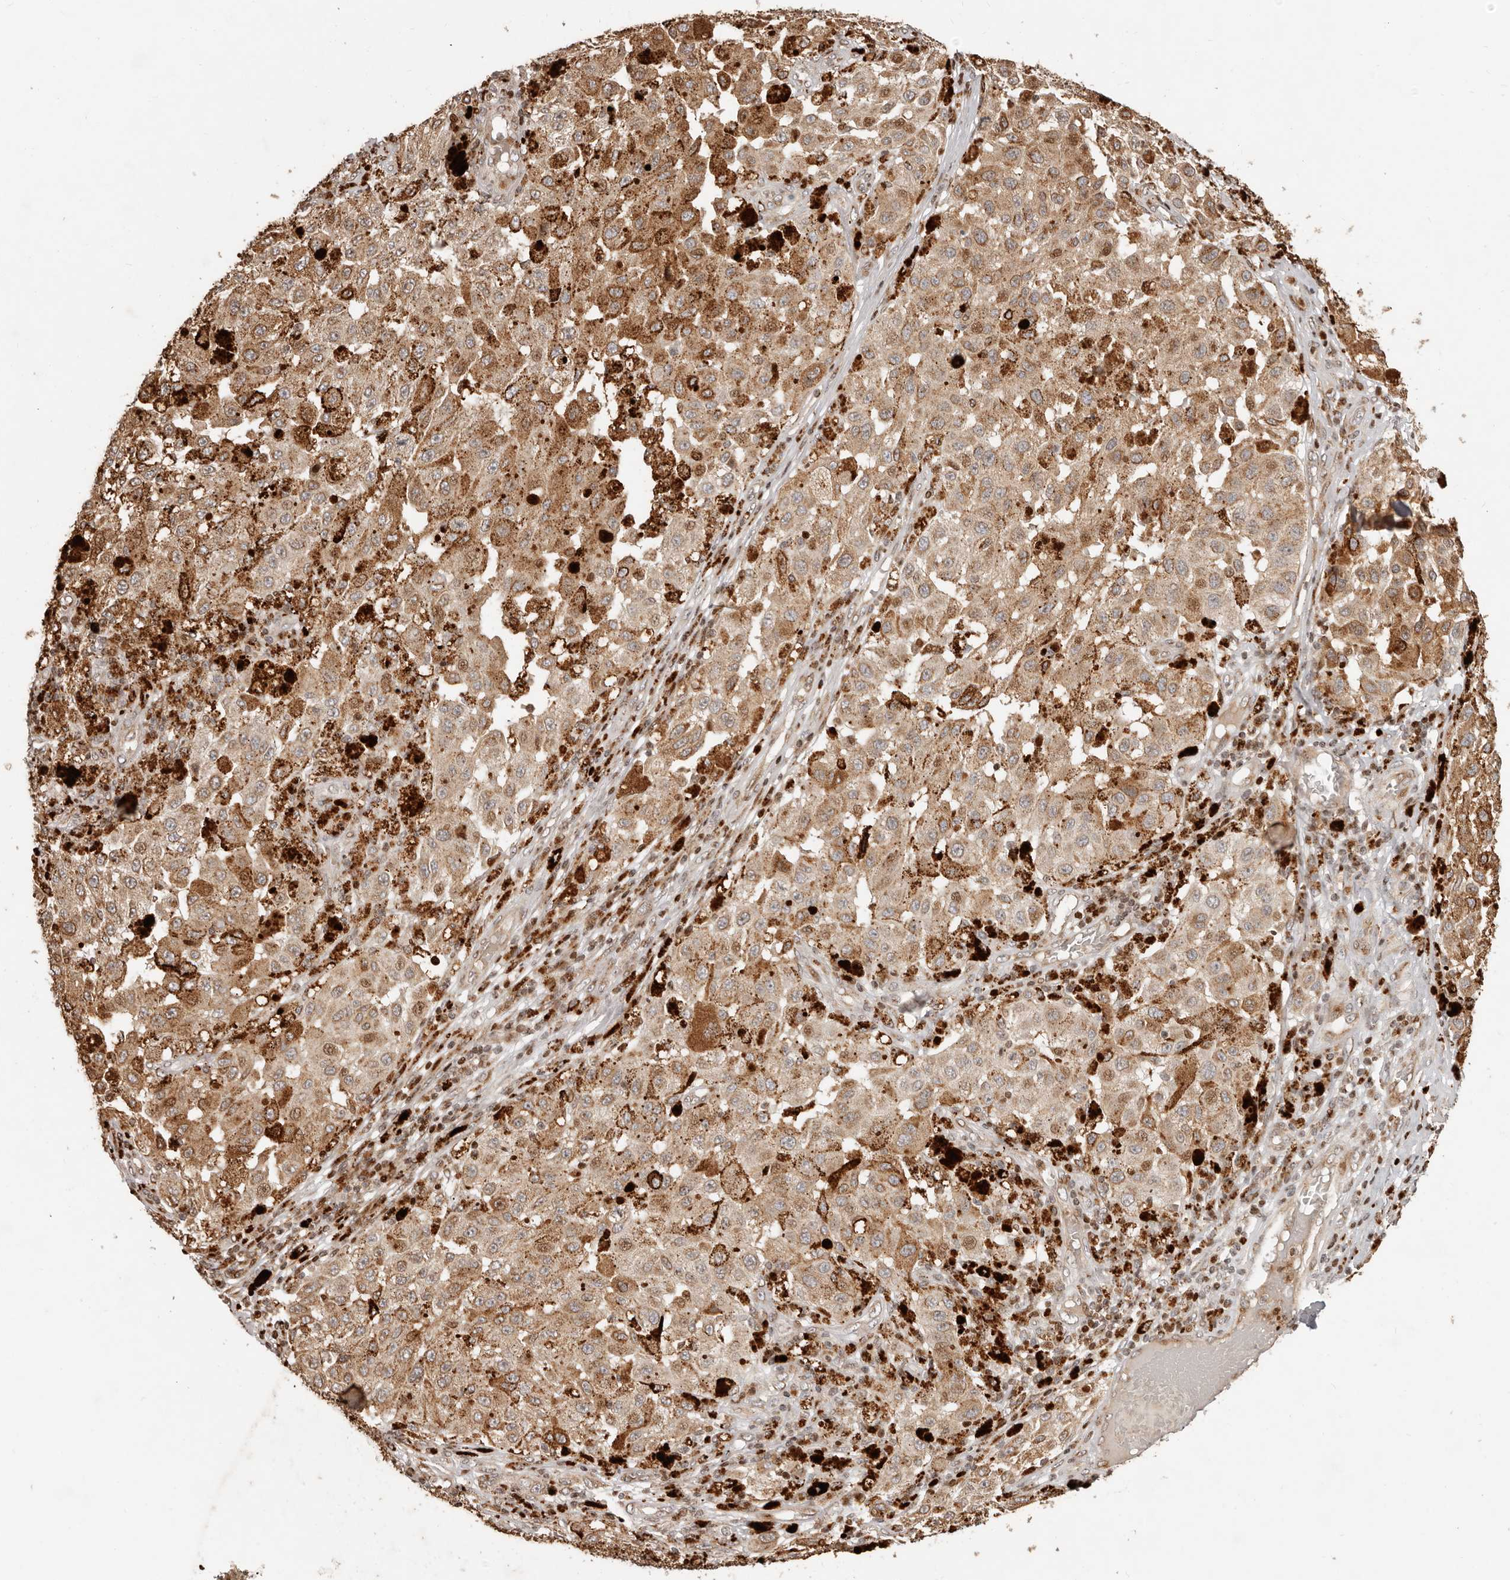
{"staining": {"intensity": "moderate", "quantity": ">75%", "location": "cytoplasmic/membranous"}, "tissue": "melanoma", "cell_type": "Tumor cells", "image_type": "cancer", "snomed": [{"axis": "morphology", "description": "Malignant melanoma, NOS"}, {"axis": "topography", "description": "Skin"}], "caption": "A brown stain highlights moderate cytoplasmic/membranous staining of a protein in malignant melanoma tumor cells. The staining was performed using DAB to visualize the protein expression in brown, while the nuclei were stained in blue with hematoxylin (Magnification: 20x).", "gene": "TRIM4", "patient": {"sex": "female", "age": 64}}